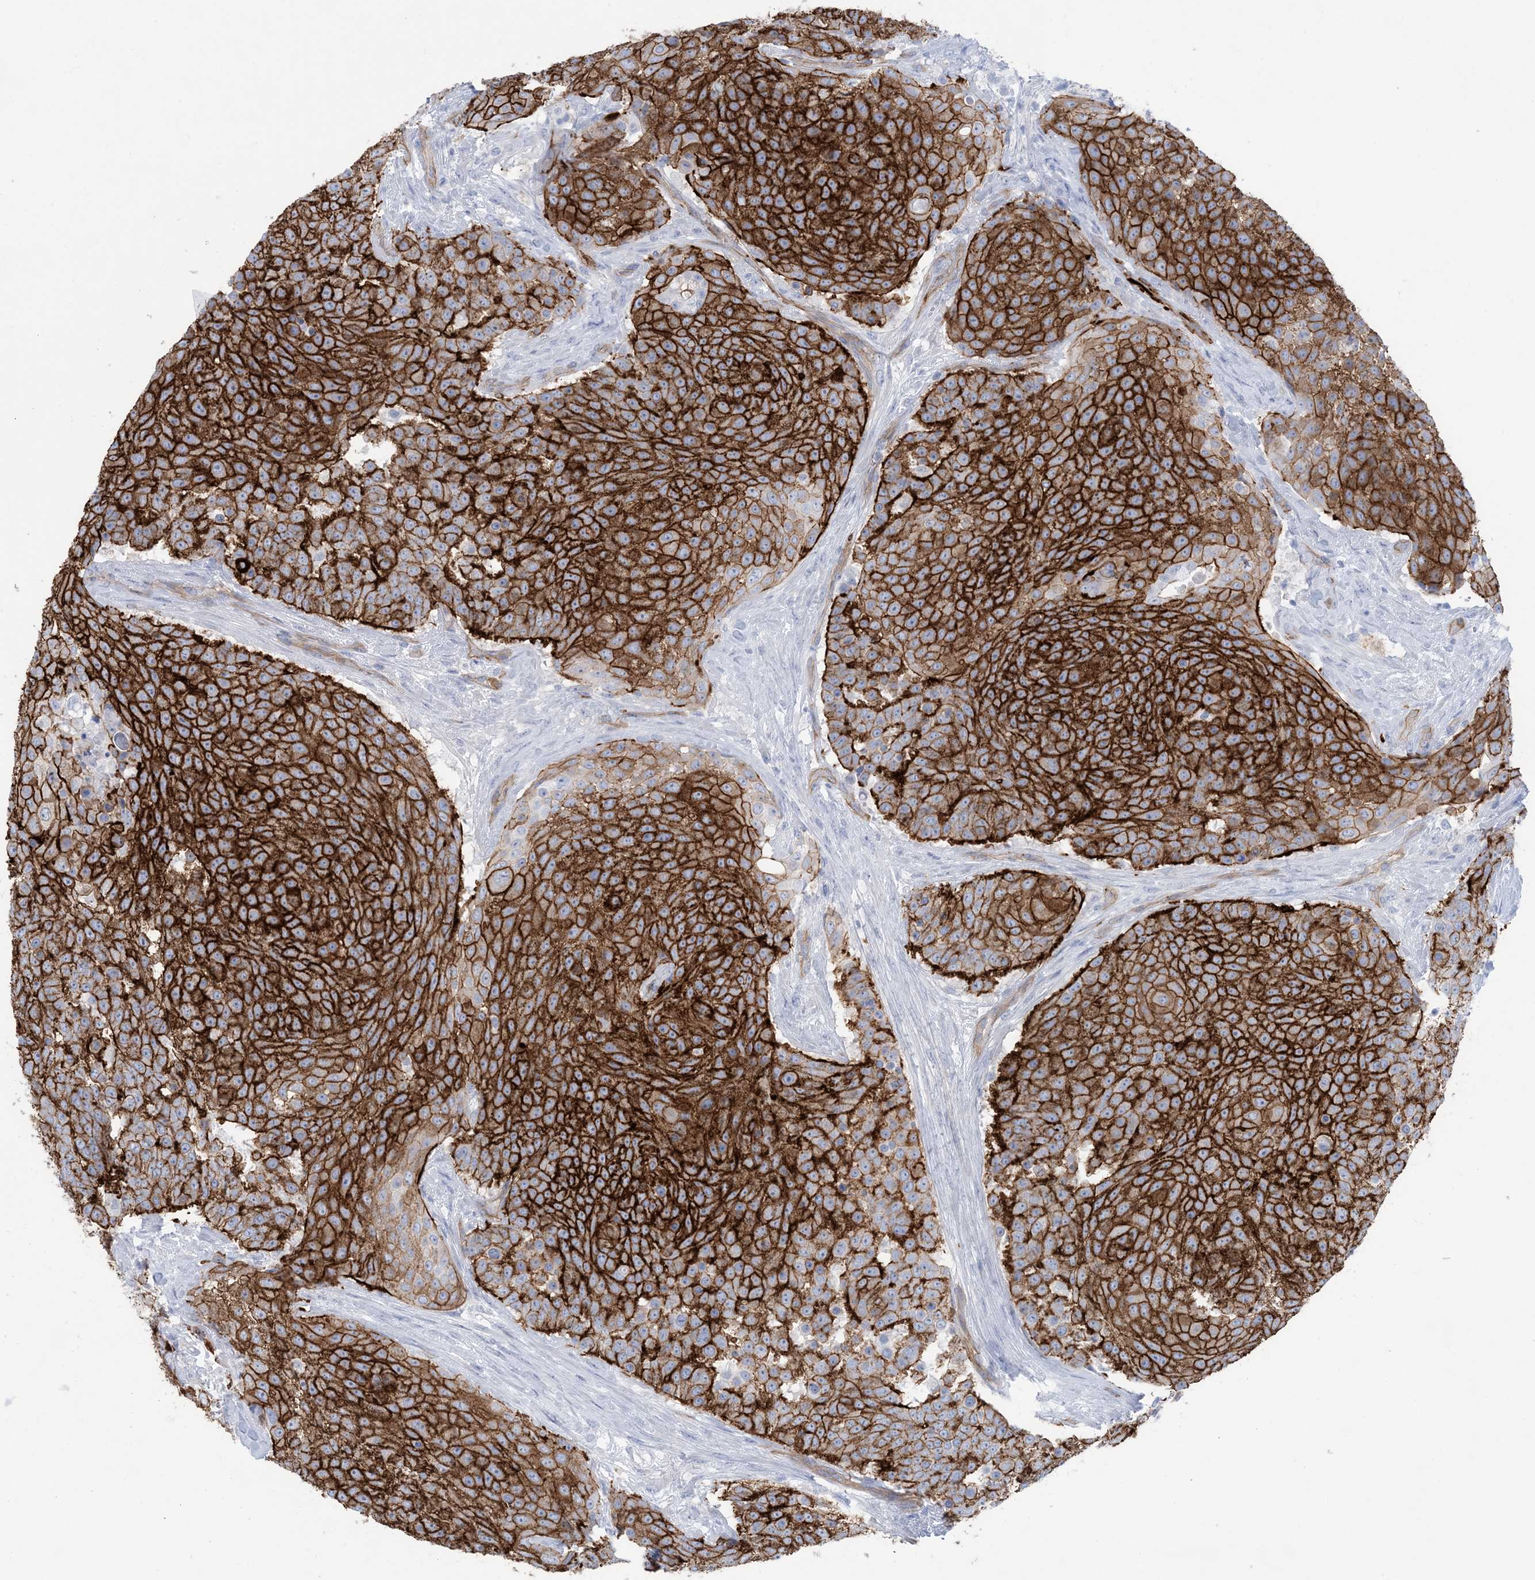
{"staining": {"intensity": "strong", "quantity": ">75%", "location": "cytoplasmic/membranous"}, "tissue": "urothelial cancer", "cell_type": "Tumor cells", "image_type": "cancer", "snomed": [{"axis": "morphology", "description": "Urothelial carcinoma, High grade"}, {"axis": "topography", "description": "Urinary bladder"}], "caption": "Immunohistochemical staining of urothelial cancer exhibits high levels of strong cytoplasmic/membranous positivity in about >75% of tumor cells.", "gene": "SHANK1", "patient": {"sex": "female", "age": 63}}